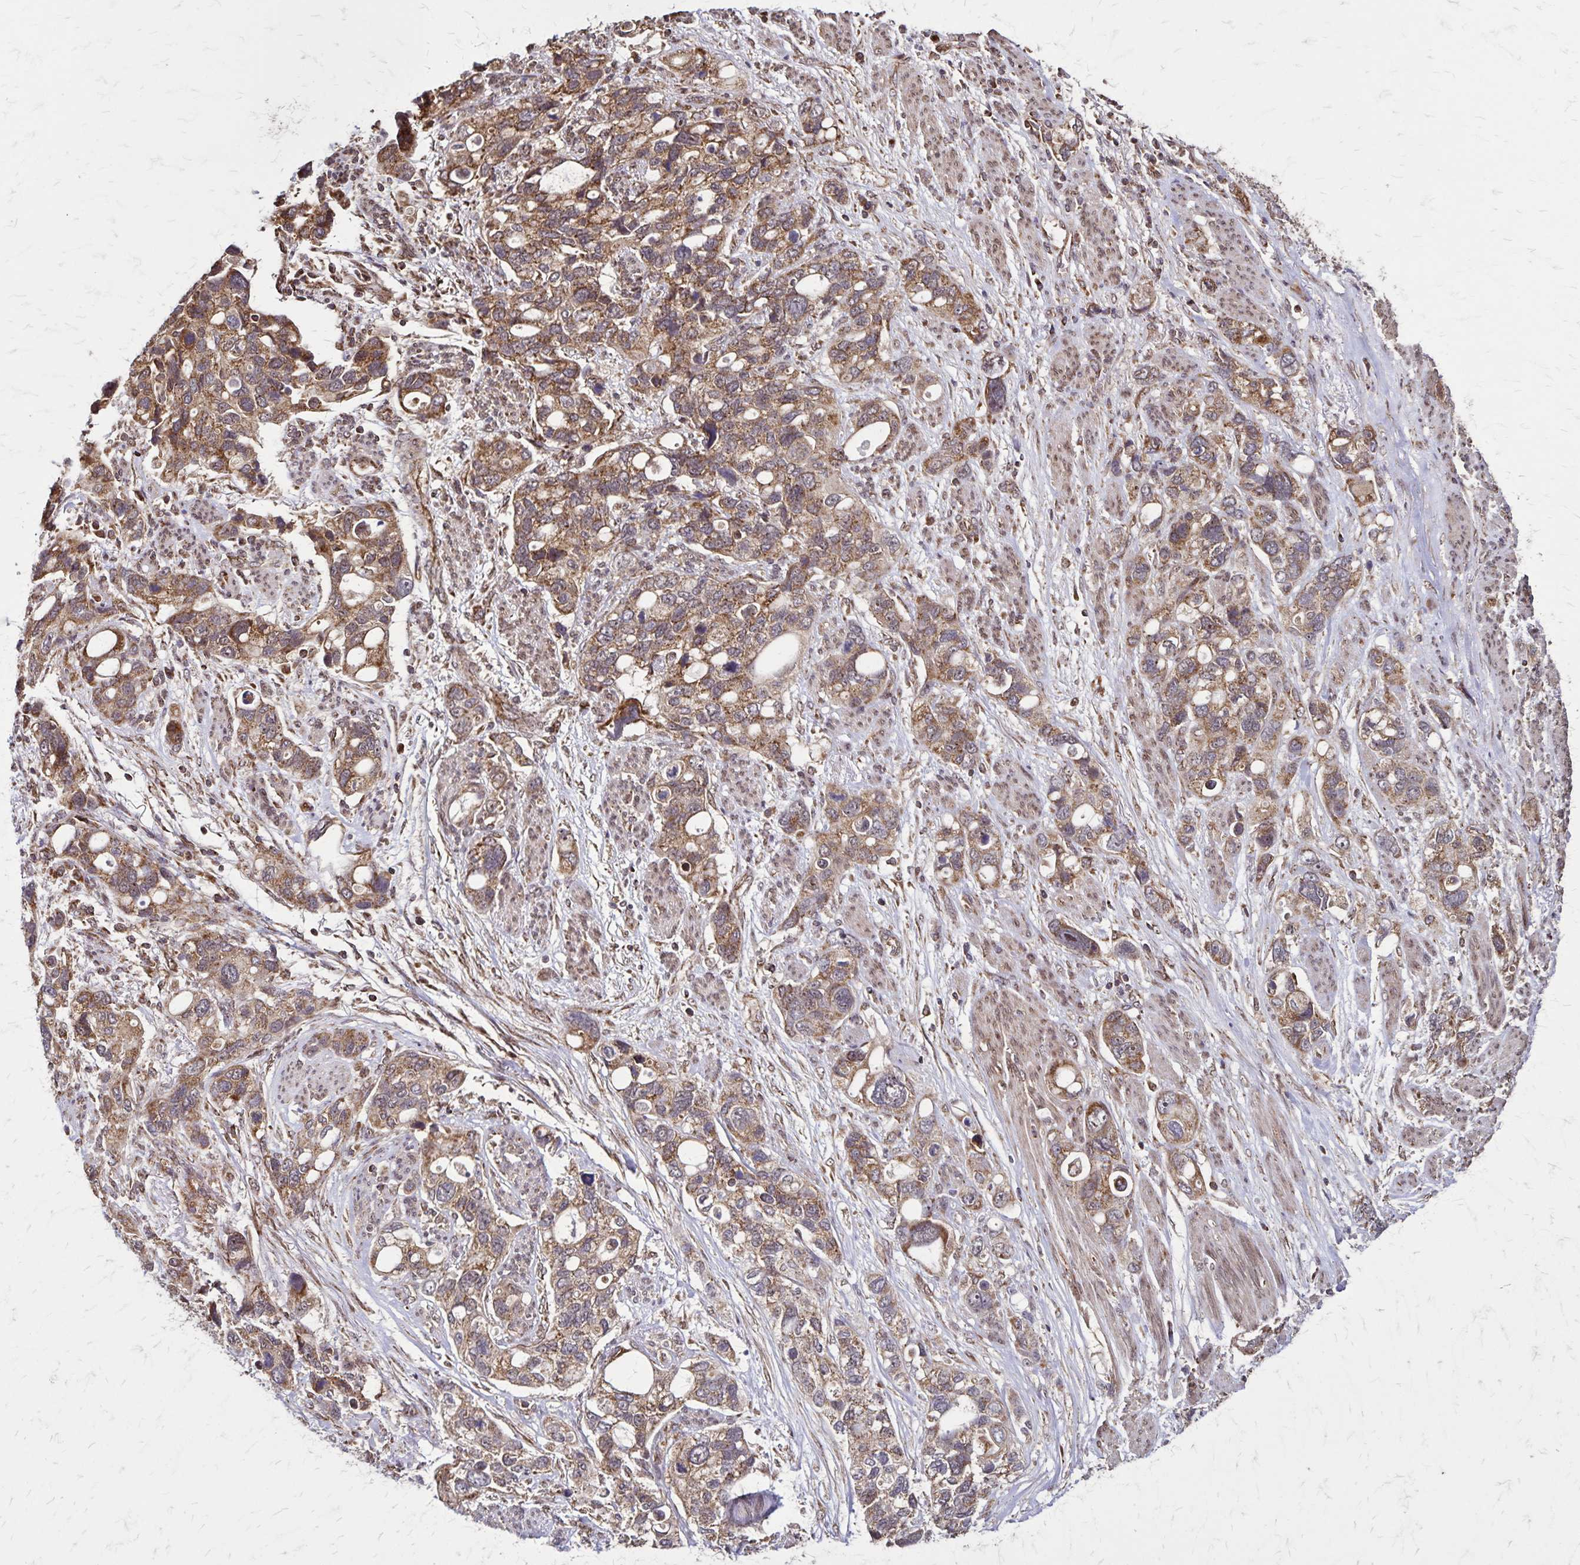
{"staining": {"intensity": "moderate", "quantity": ">75%", "location": "cytoplasmic/membranous"}, "tissue": "stomach cancer", "cell_type": "Tumor cells", "image_type": "cancer", "snomed": [{"axis": "morphology", "description": "Adenocarcinoma, NOS"}, {"axis": "topography", "description": "Stomach, upper"}], "caption": "This is a micrograph of immunohistochemistry (IHC) staining of stomach cancer, which shows moderate staining in the cytoplasmic/membranous of tumor cells.", "gene": "NFS1", "patient": {"sex": "female", "age": 81}}